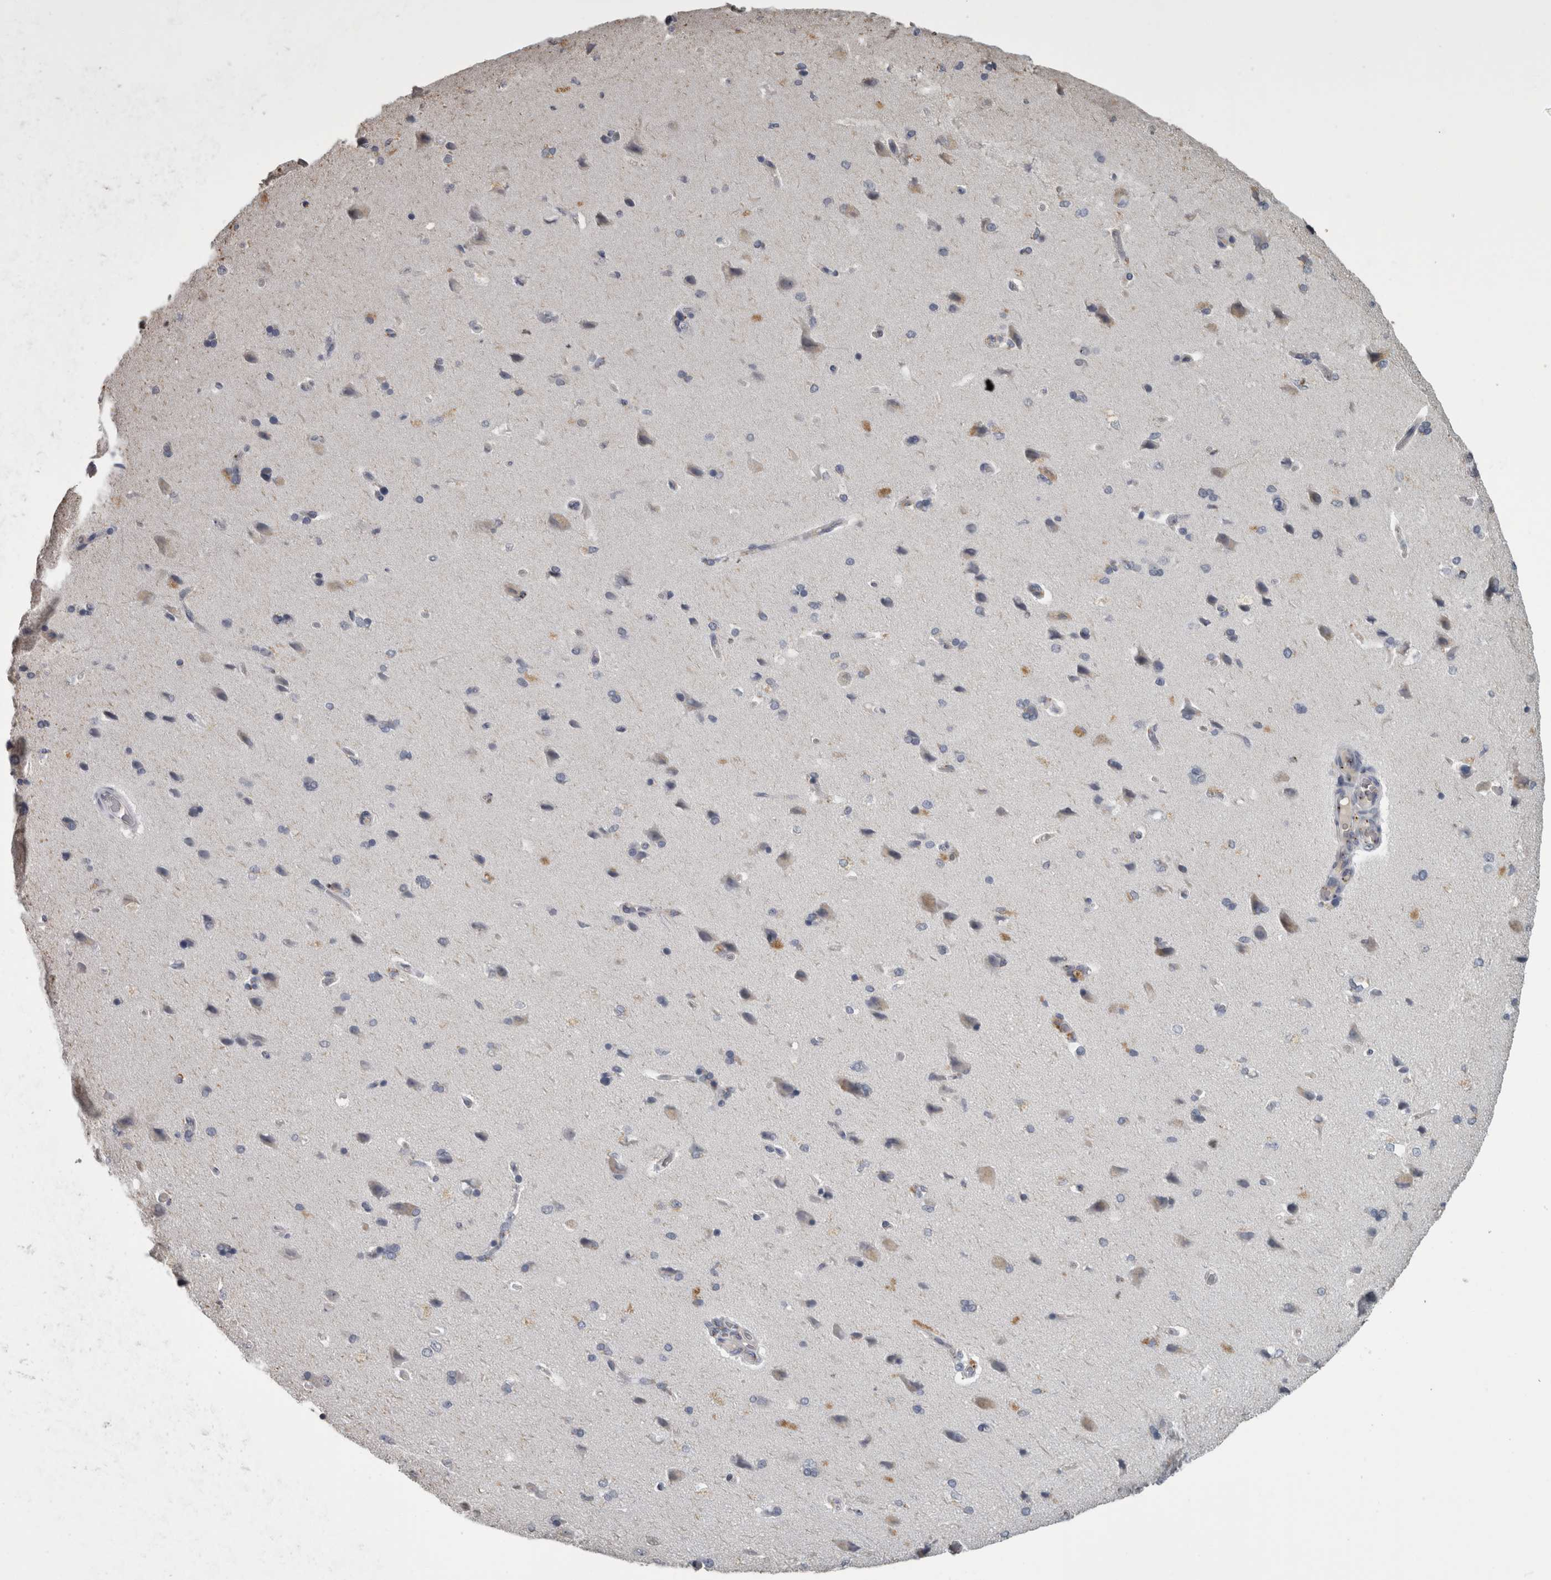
{"staining": {"intensity": "negative", "quantity": "none", "location": "none"}, "tissue": "cerebral cortex", "cell_type": "Endothelial cells", "image_type": "normal", "snomed": [{"axis": "morphology", "description": "Normal tissue, NOS"}, {"axis": "topography", "description": "Cerebral cortex"}], "caption": "Image shows no protein staining in endothelial cells of benign cerebral cortex.", "gene": "NAAA", "patient": {"sex": "male", "age": 62}}